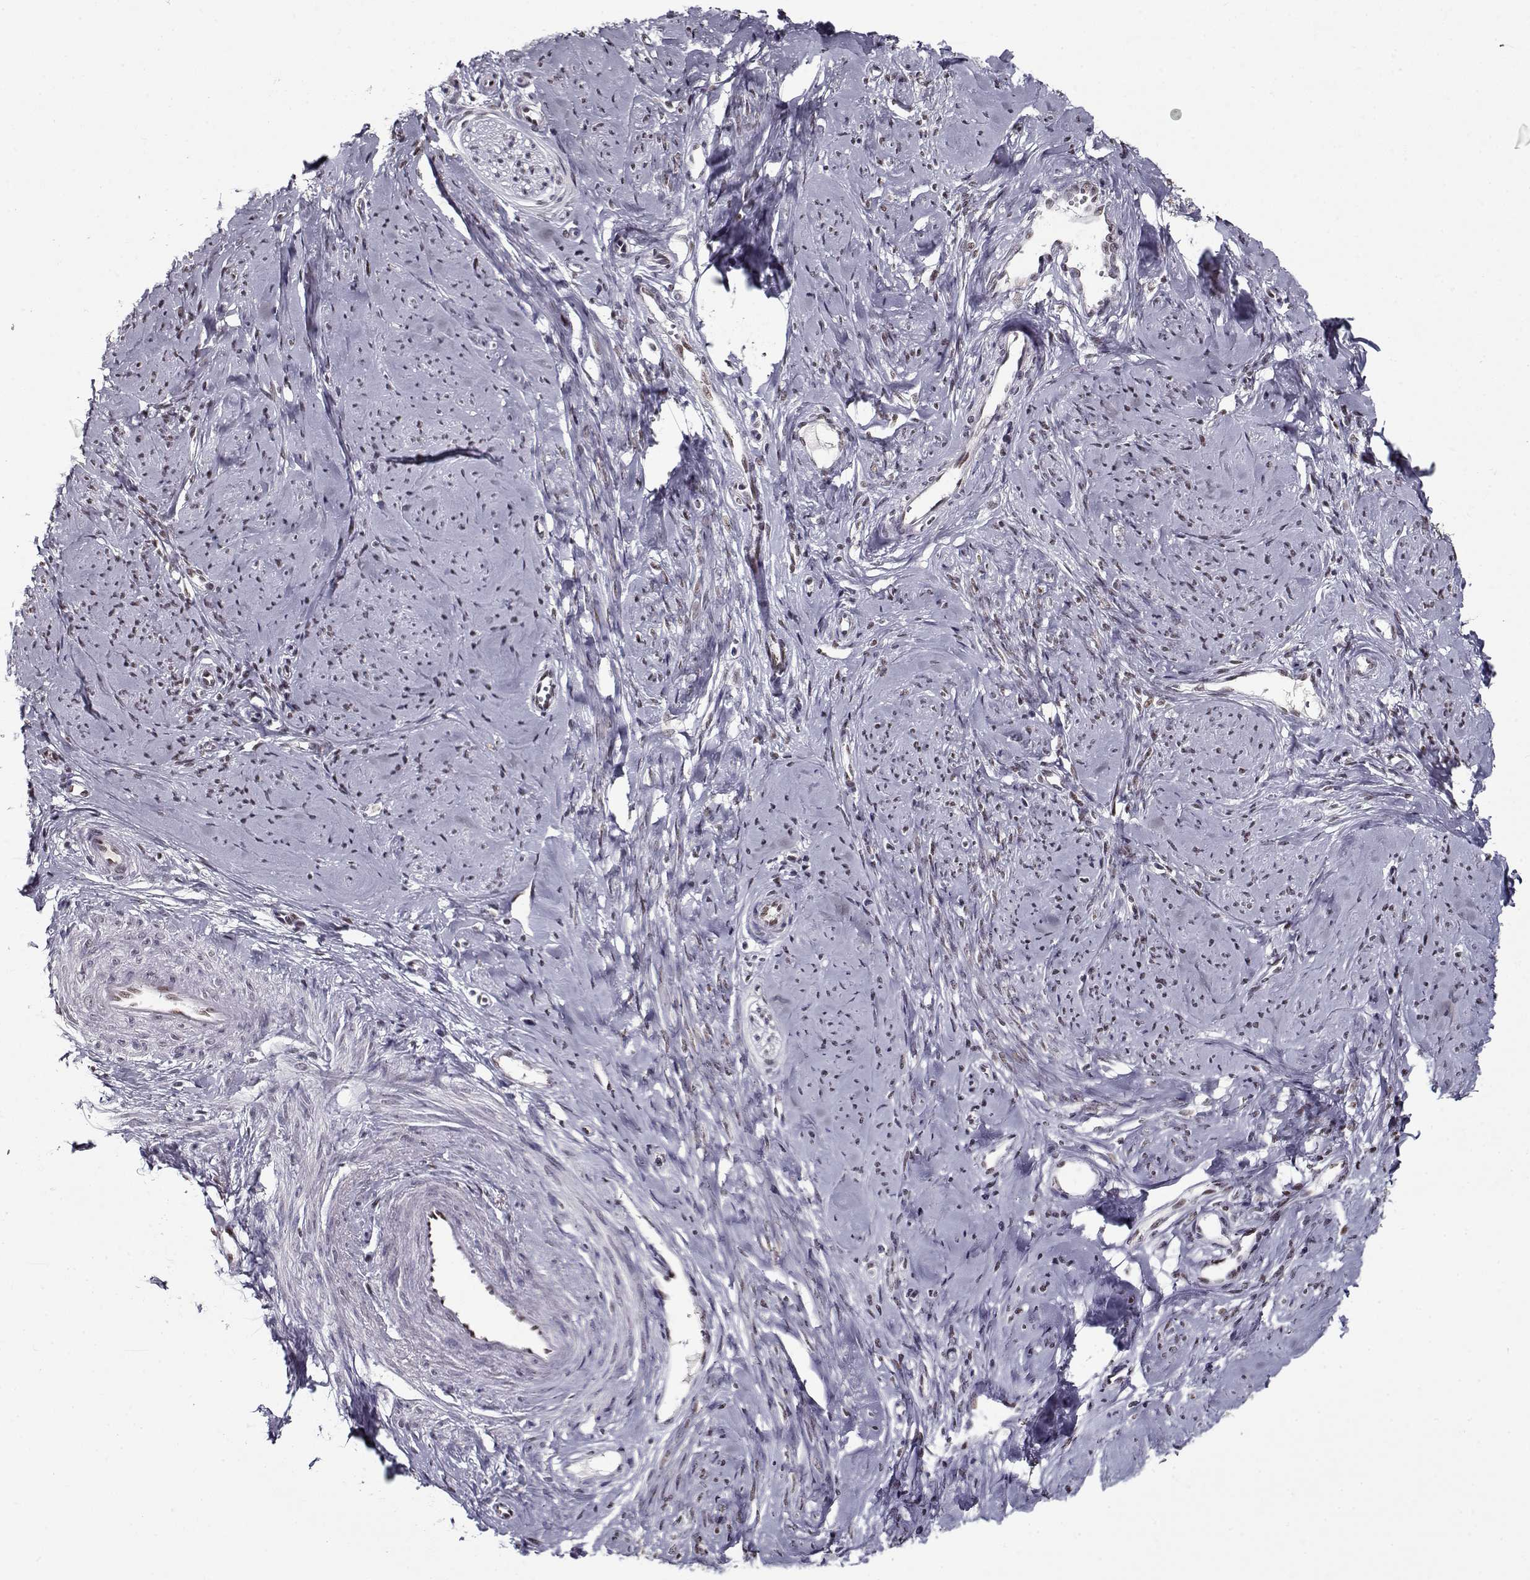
{"staining": {"intensity": "weak", "quantity": "<25%", "location": "nuclear"}, "tissue": "smooth muscle", "cell_type": "Smooth muscle cells", "image_type": "normal", "snomed": [{"axis": "morphology", "description": "Normal tissue, NOS"}, {"axis": "topography", "description": "Smooth muscle"}], "caption": "Immunohistochemistry (IHC) image of normal smooth muscle stained for a protein (brown), which demonstrates no staining in smooth muscle cells. (Brightfield microscopy of DAB immunohistochemistry at high magnification).", "gene": "PRMT1", "patient": {"sex": "female", "age": 48}}